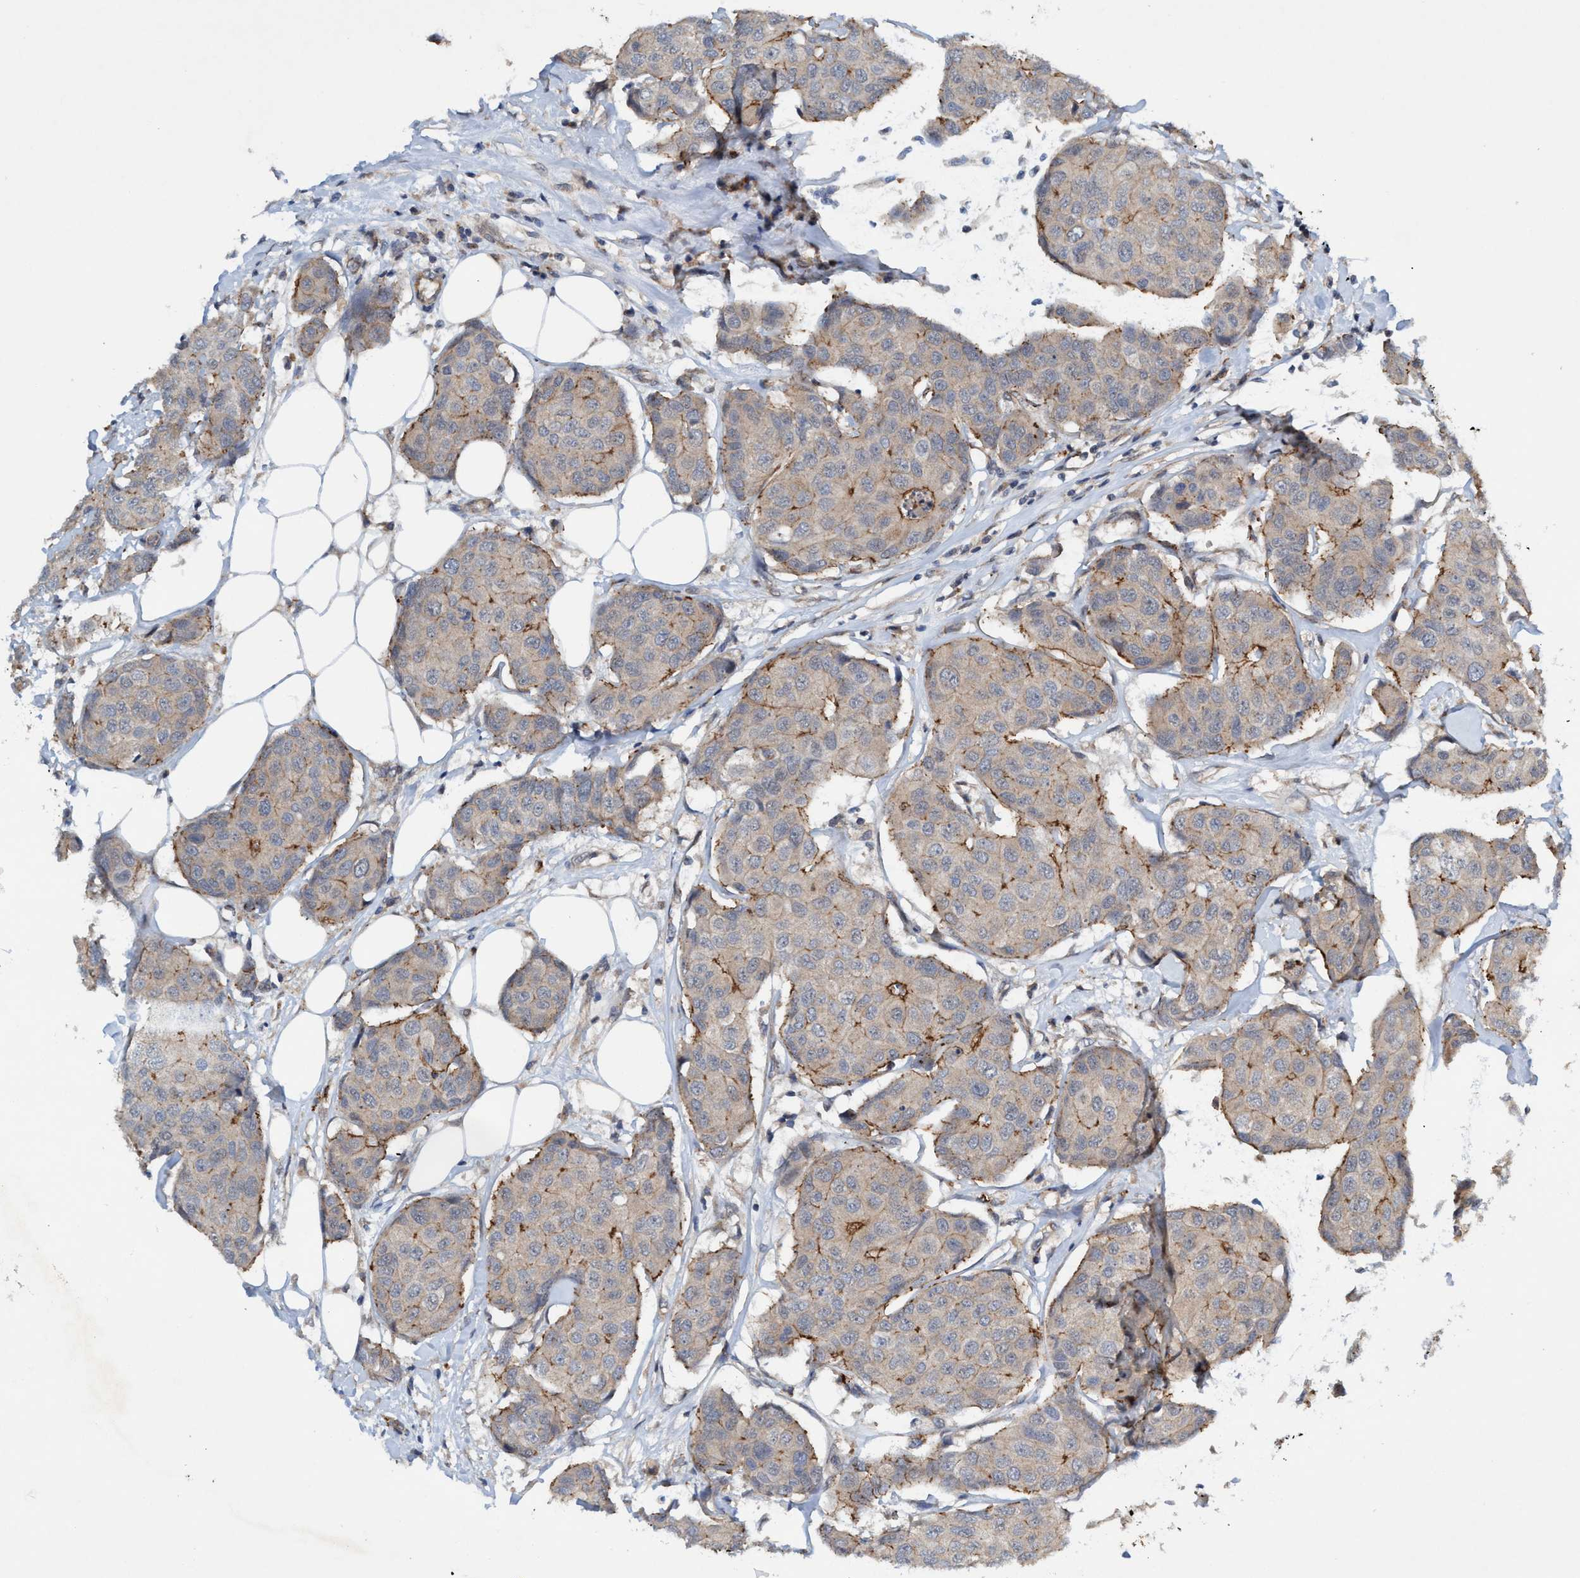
{"staining": {"intensity": "weak", "quantity": "<25%", "location": "cytoplasmic/membranous"}, "tissue": "breast cancer", "cell_type": "Tumor cells", "image_type": "cancer", "snomed": [{"axis": "morphology", "description": "Duct carcinoma"}, {"axis": "topography", "description": "Breast"}], "caption": "An immunohistochemistry histopathology image of breast infiltrating ductal carcinoma is shown. There is no staining in tumor cells of breast infiltrating ductal carcinoma. (DAB (3,3'-diaminobenzidine) IHC visualized using brightfield microscopy, high magnification).", "gene": "TRIM65", "patient": {"sex": "female", "age": 80}}